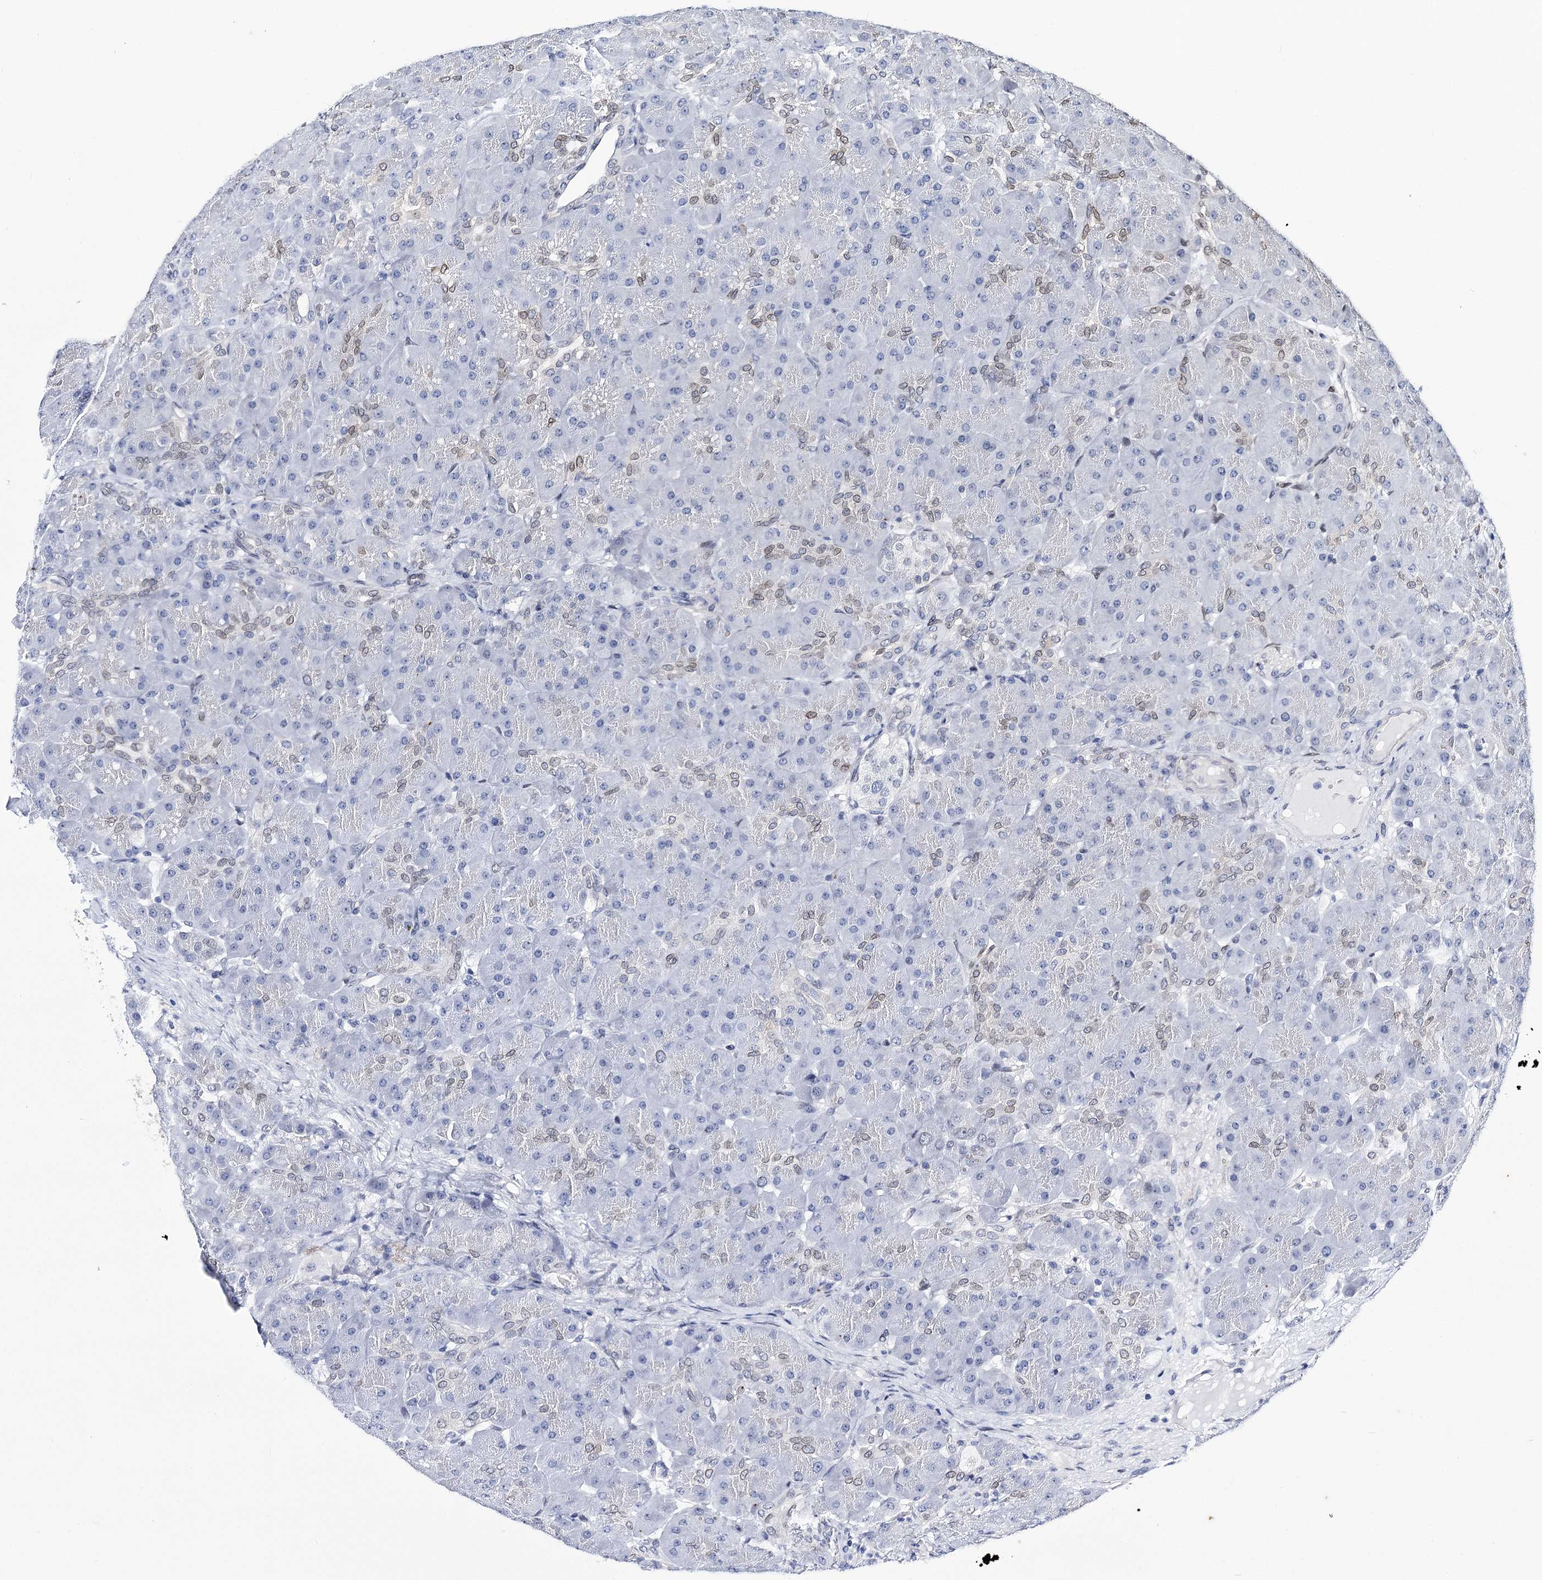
{"staining": {"intensity": "moderate", "quantity": "<25%", "location": "cytoplasmic/membranous,nuclear"}, "tissue": "pancreas", "cell_type": "Exocrine glandular cells", "image_type": "normal", "snomed": [{"axis": "morphology", "description": "Normal tissue, NOS"}, {"axis": "topography", "description": "Pancreas"}], "caption": "Immunohistochemical staining of unremarkable human pancreas shows moderate cytoplasmic/membranous,nuclear protein positivity in about <25% of exocrine glandular cells. (brown staining indicates protein expression, while blue staining denotes nuclei).", "gene": "TMEM201", "patient": {"sex": "male", "age": 66}}